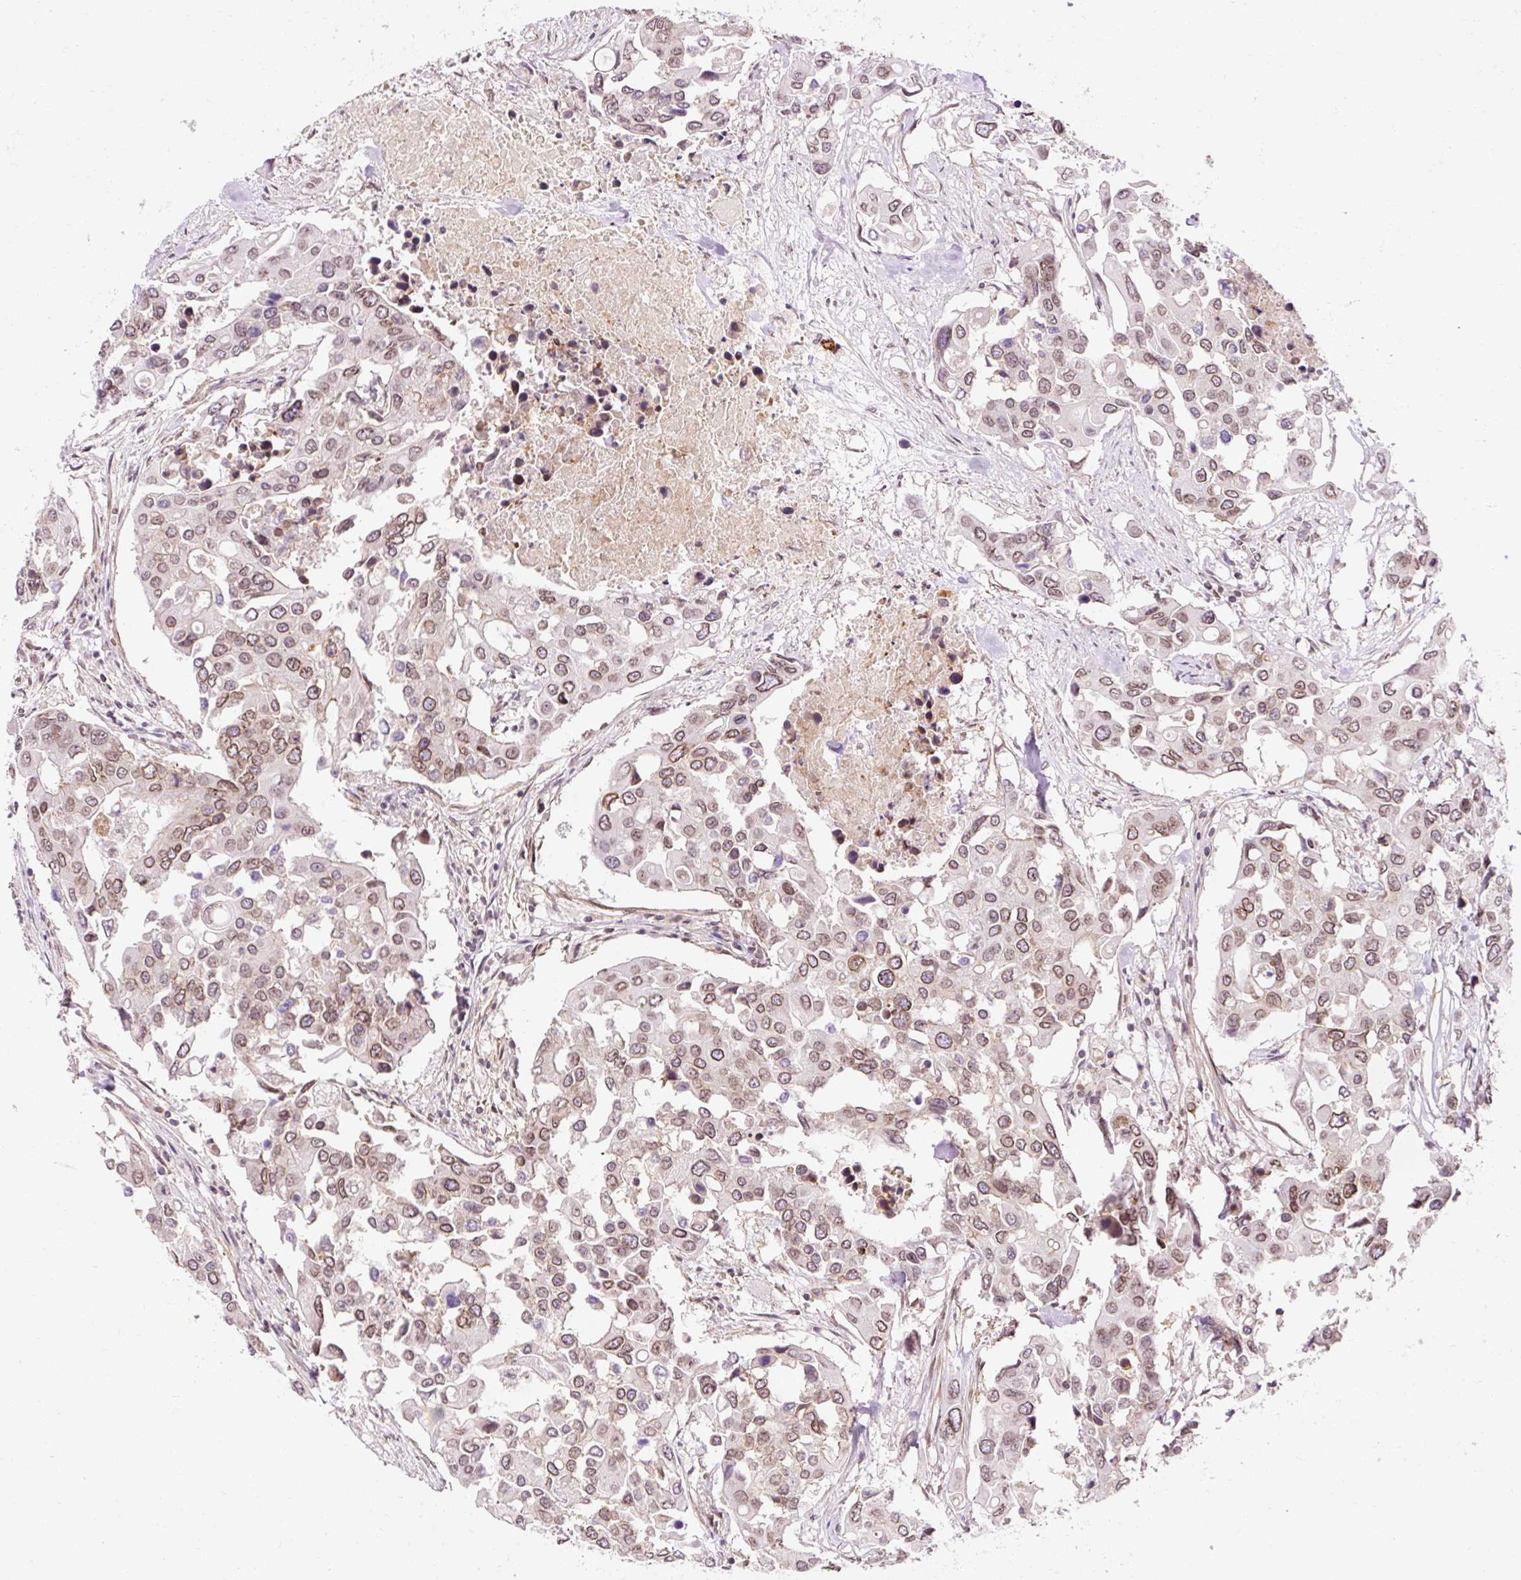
{"staining": {"intensity": "moderate", "quantity": ">75%", "location": "cytoplasmic/membranous,nuclear"}, "tissue": "colorectal cancer", "cell_type": "Tumor cells", "image_type": "cancer", "snomed": [{"axis": "morphology", "description": "Adenocarcinoma, NOS"}, {"axis": "topography", "description": "Colon"}], "caption": "Human colorectal cancer (adenocarcinoma) stained with a protein marker demonstrates moderate staining in tumor cells.", "gene": "ZNF610", "patient": {"sex": "male", "age": 77}}